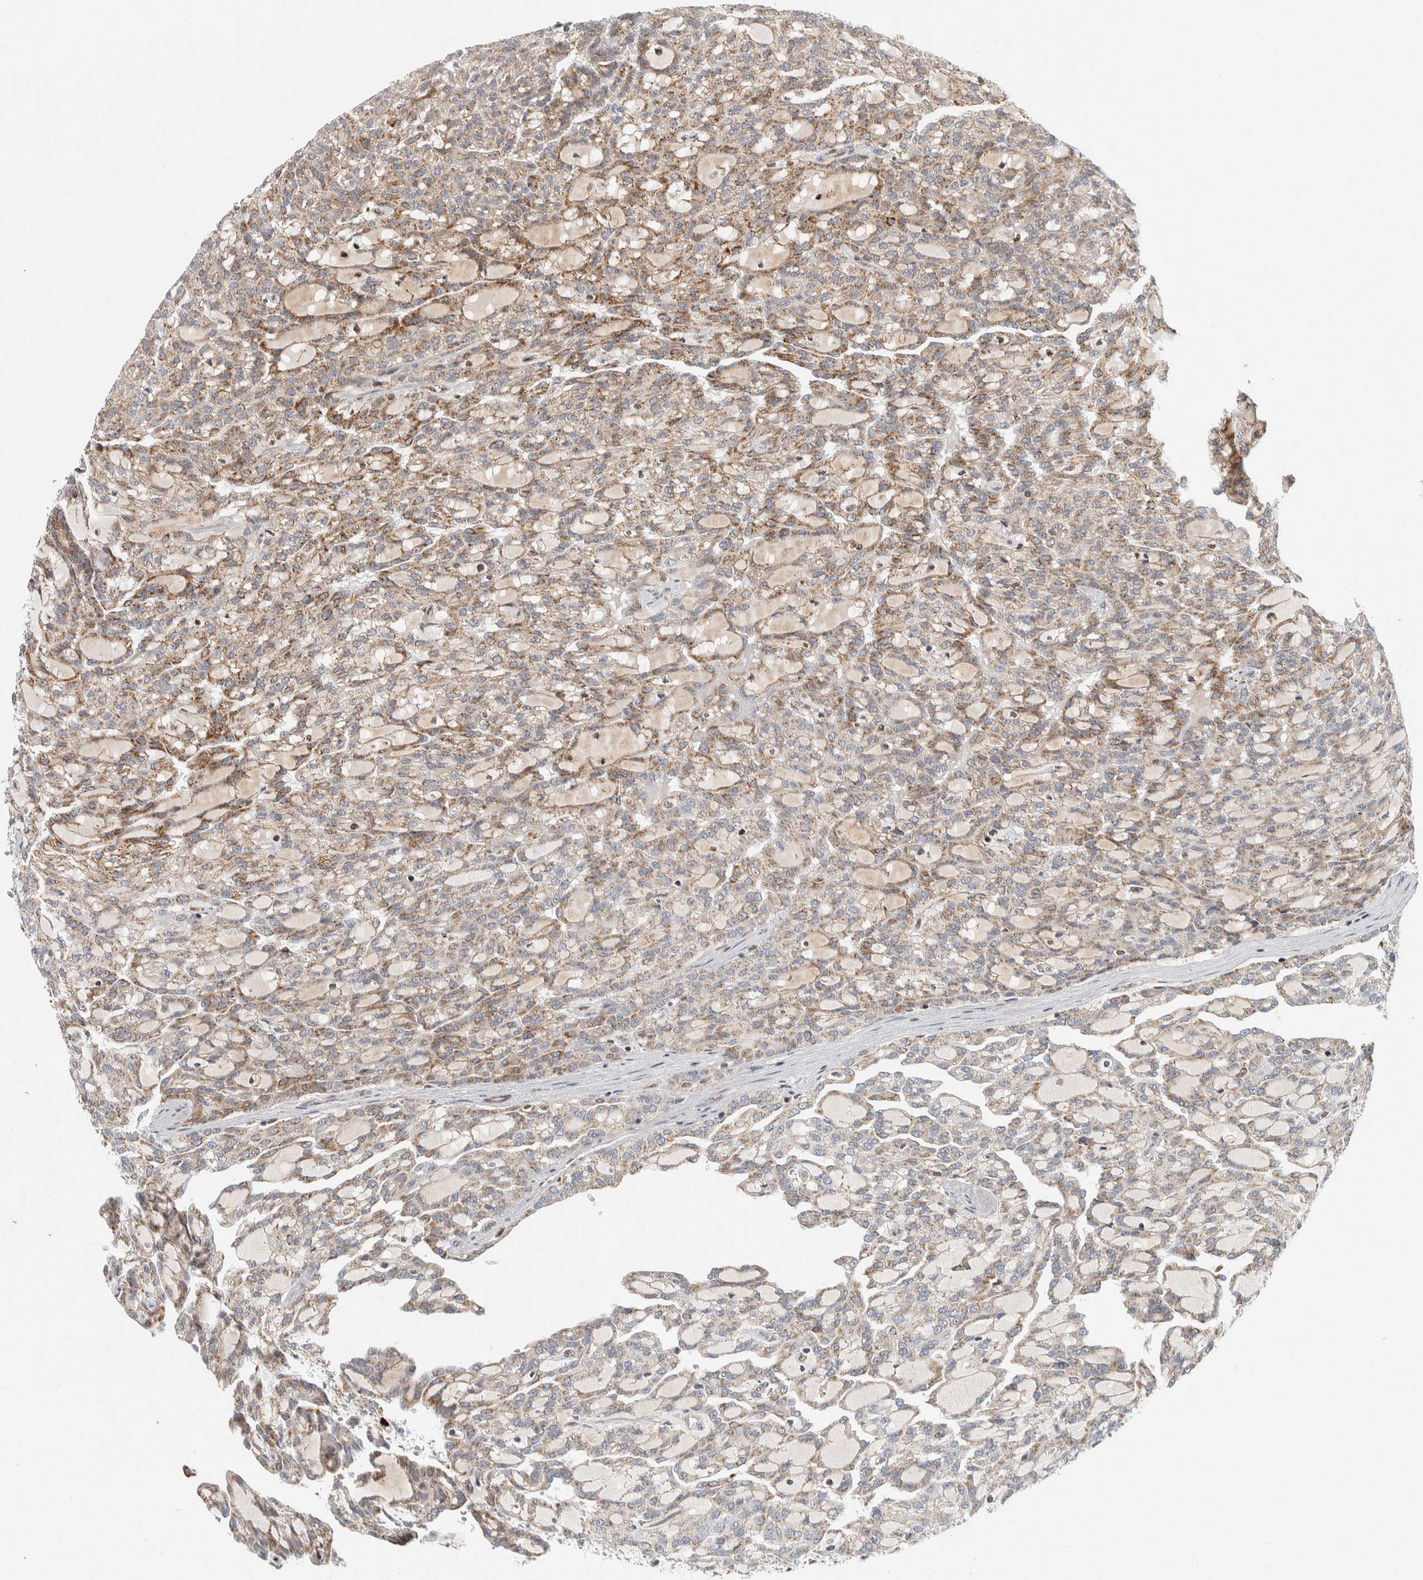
{"staining": {"intensity": "weak", "quantity": ">75%", "location": "cytoplasmic/membranous"}, "tissue": "renal cancer", "cell_type": "Tumor cells", "image_type": "cancer", "snomed": [{"axis": "morphology", "description": "Adenocarcinoma, NOS"}, {"axis": "topography", "description": "Kidney"}], "caption": "Tumor cells exhibit weak cytoplasmic/membranous staining in approximately >75% of cells in renal adenocarcinoma.", "gene": "AFP", "patient": {"sex": "male", "age": 63}}